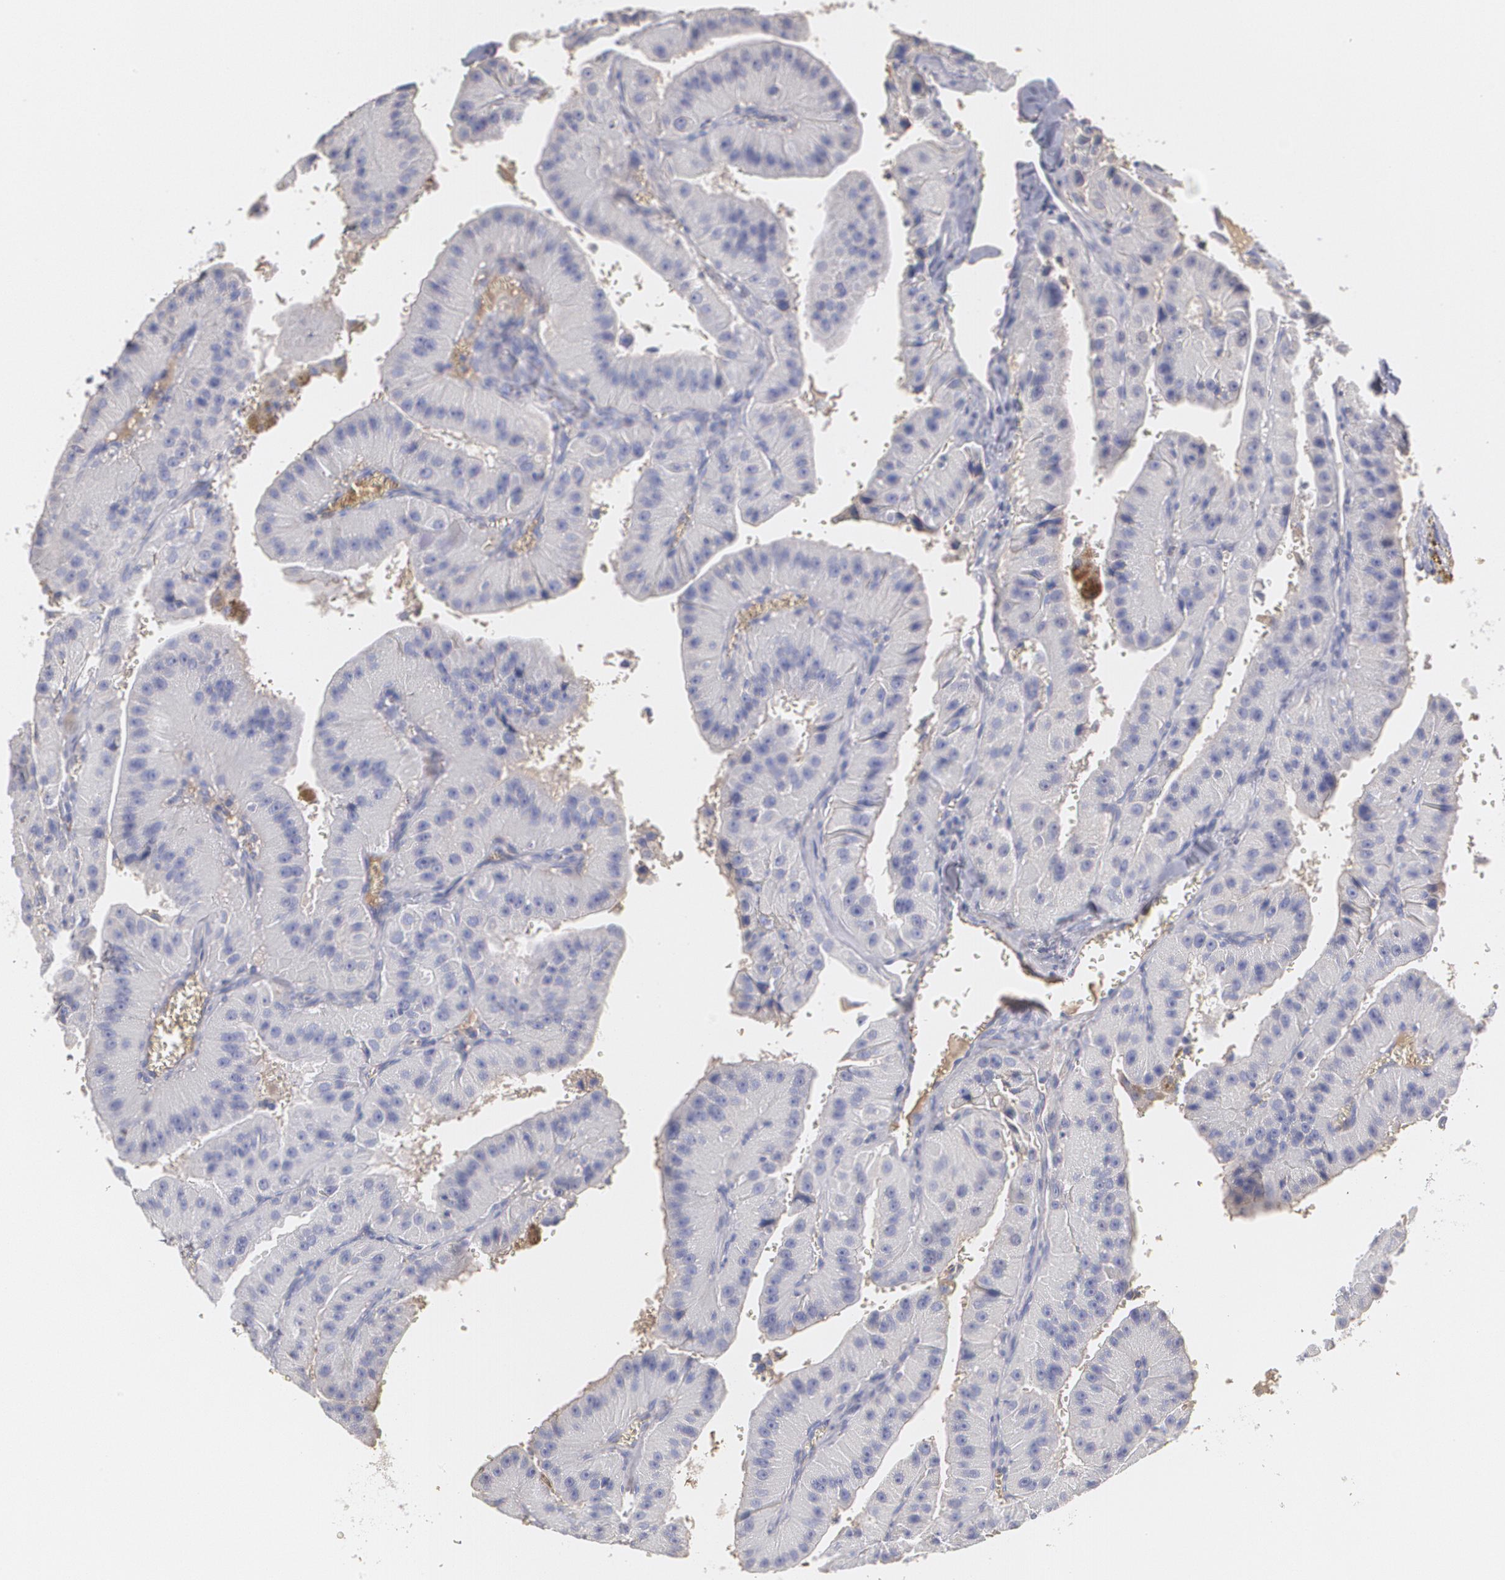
{"staining": {"intensity": "negative", "quantity": "none", "location": "none"}, "tissue": "thyroid cancer", "cell_type": "Tumor cells", "image_type": "cancer", "snomed": [{"axis": "morphology", "description": "Carcinoma, NOS"}, {"axis": "topography", "description": "Thyroid gland"}], "caption": "Protein analysis of thyroid cancer reveals no significant staining in tumor cells. (Brightfield microscopy of DAB immunohistochemistry at high magnification).", "gene": "SERPINA1", "patient": {"sex": "male", "age": 76}}